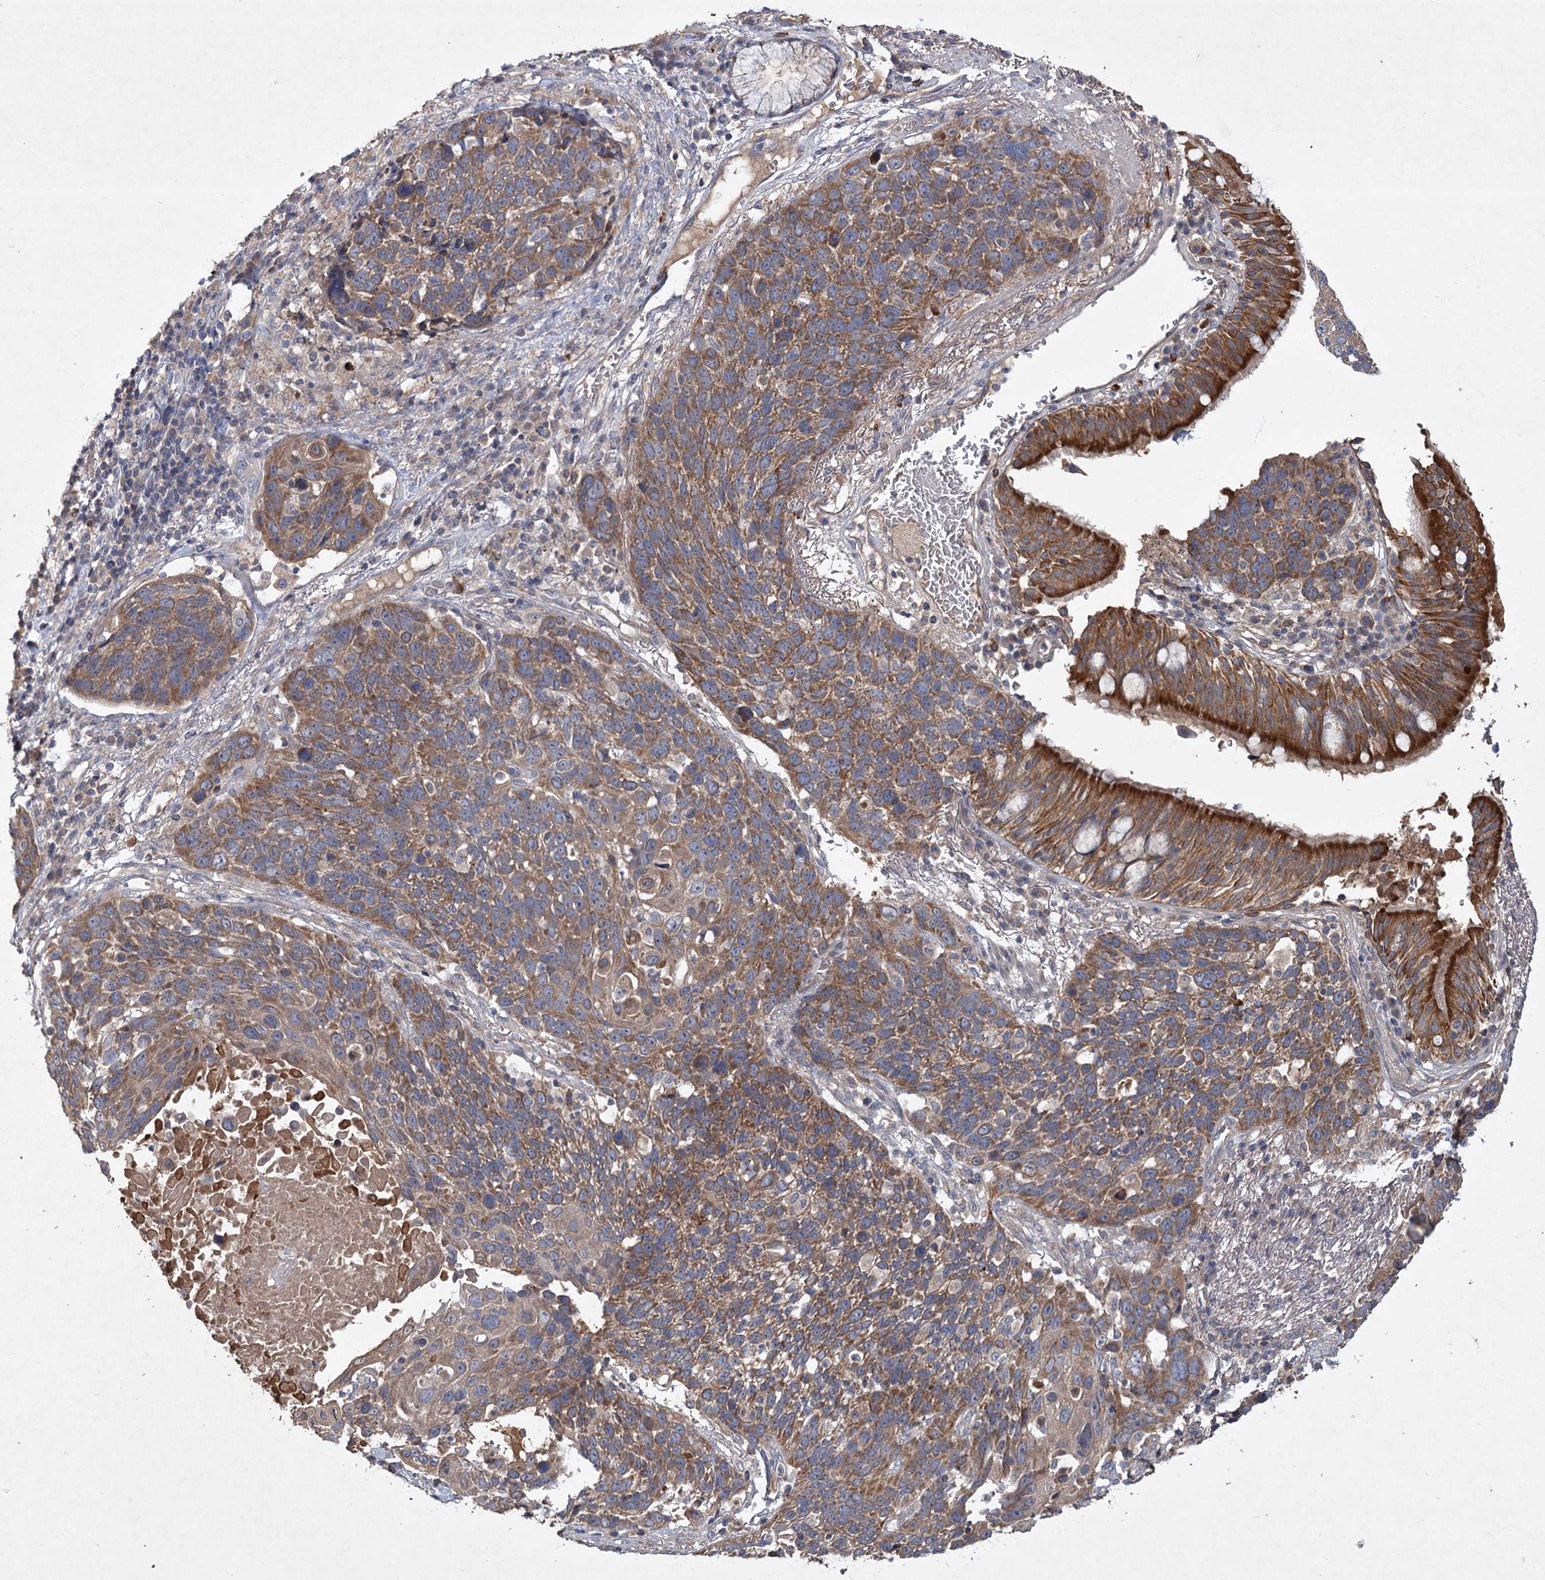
{"staining": {"intensity": "moderate", "quantity": ">75%", "location": "cytoplasmic/membranous"}, "tissue": "lung cancer", "cell_type": "Tumor cells", "image_type": "cancer", "snomed": [{"axis": "morphology", "description": "Squamous cell carcinoma, NOS"}, {"axis": "topography", "description": "Lung"}], "caption": "An image of lung cancer stained for a protein demonstrates moderate cytoplasmic/membranous brown staining in tumor cells. (DAB (3,3'-diaminobenzidine) IHC, brown staining for protein, blue staining for nuclei).", "gene": "MFN1", "patient": {"sex": "male", "age": 66}}